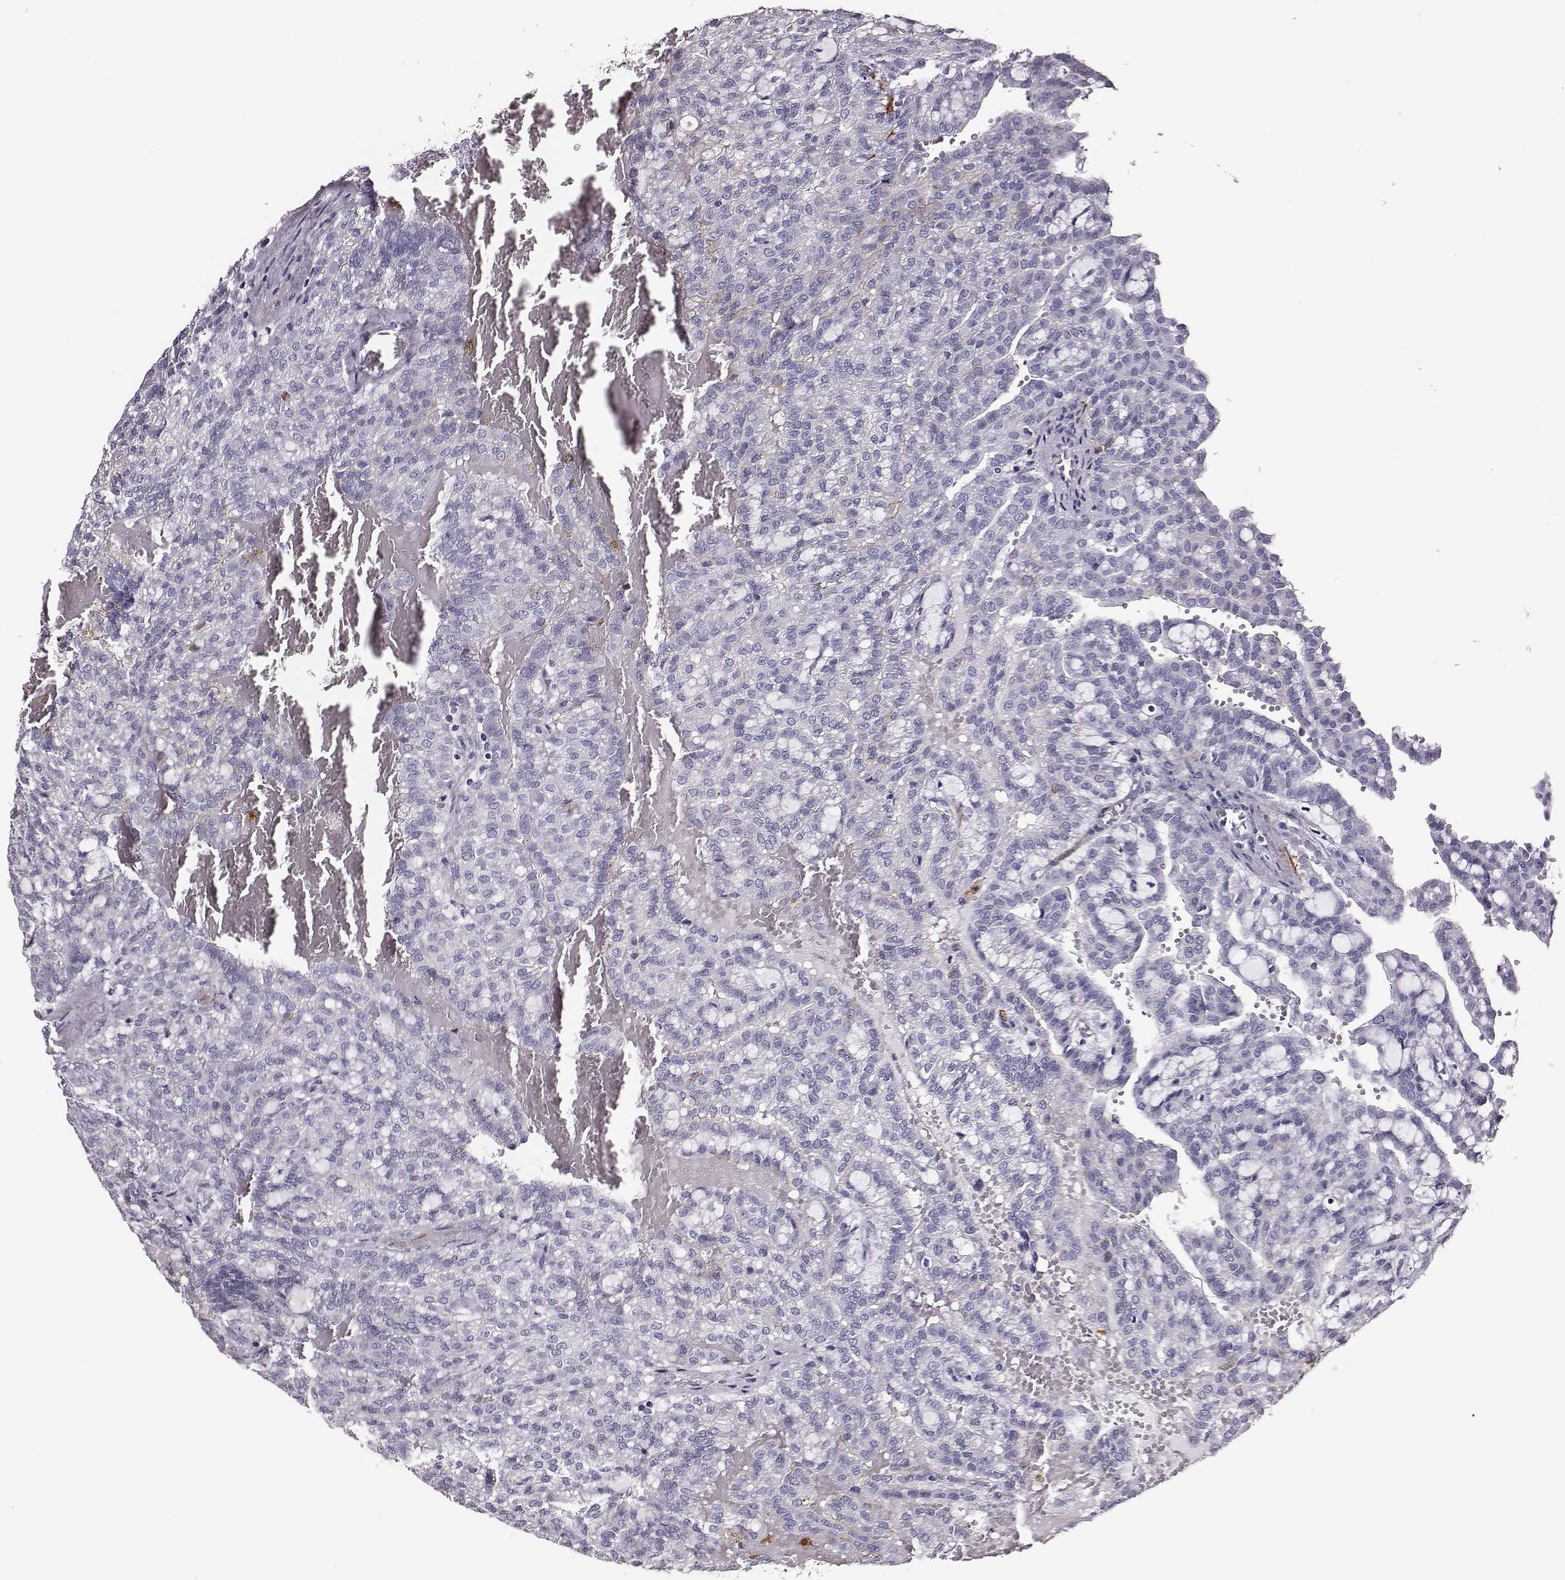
{"staining": {"intensity": "negative", "quantity": "none", "location": "none"}, "tissue": "renal cancer", "cell_type": "Tumor cells", "image_type": "cancer", "snomed": [{"axis": "morphology", "description": "Adenocarcinoma, NOS"}, {"axis": "topography", "description": "Kidney"}], "caption": "There is no significant expression in tumor cells of renal cancer (adenocarcinoma).", "gene": "DPEP1", "patient": {"sex": "male", "age": 63}}